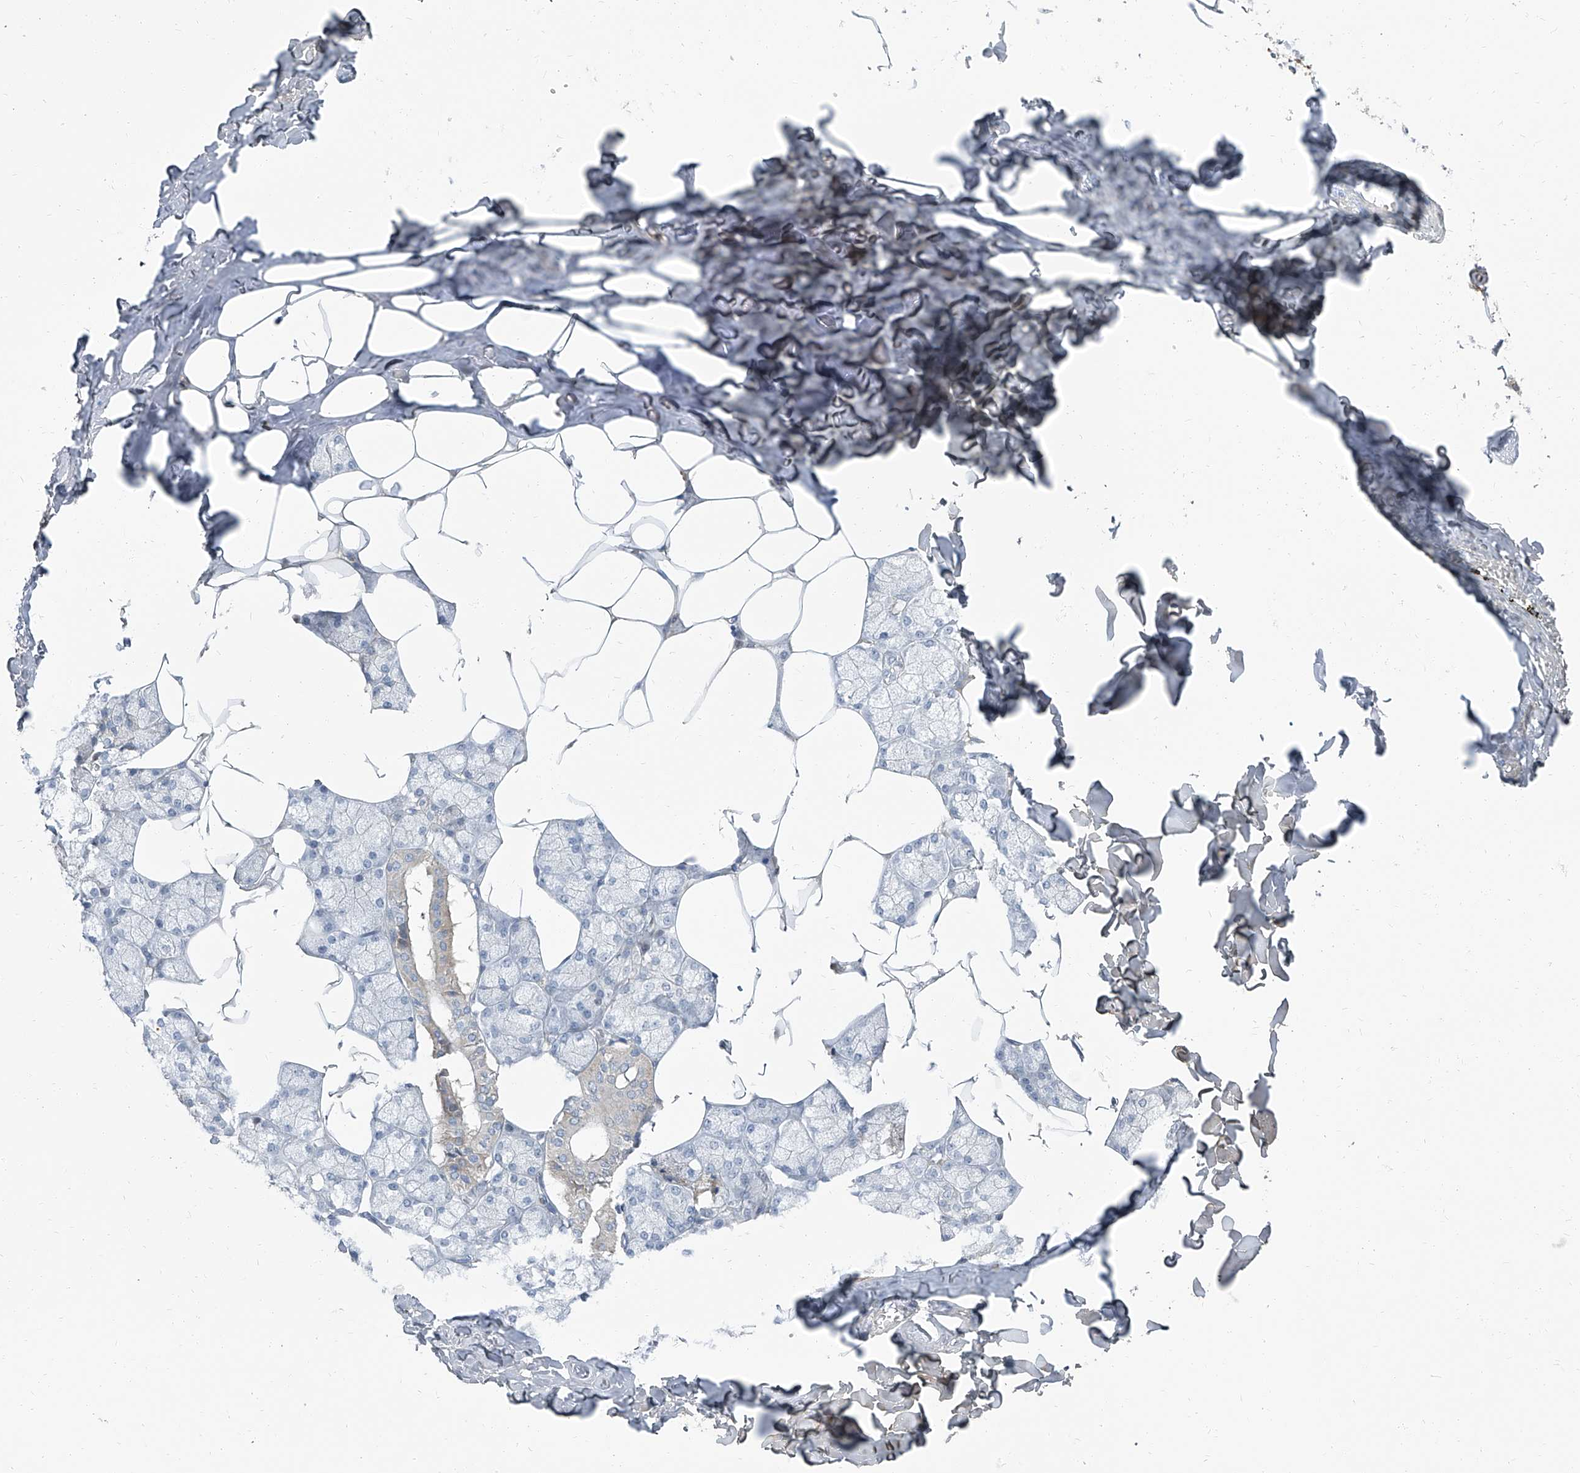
{"staining": {"intensity": "weak", "quantity": "<25%", "location": "cytoplasmic/membranous"}, "tissue": "salivary gland", "cell_type": "Glandular cells", "image_type": "normal", "snomed": [{"axis": "morphology", "description": "Normal tissue, NOS"}, {"axis": "topography", "description": "Salivary gland"}], "caption": "A photomicrograph of human salivary gland is negative for staining in glandular cells. Brightfield microscopy of immunohistochemistry (IHC) stained with DAB (brown) and hematoxylin (blue), captured at high magnification.", "gene": "HOXA3", "patient": {"sex": "male", "age": 62}}